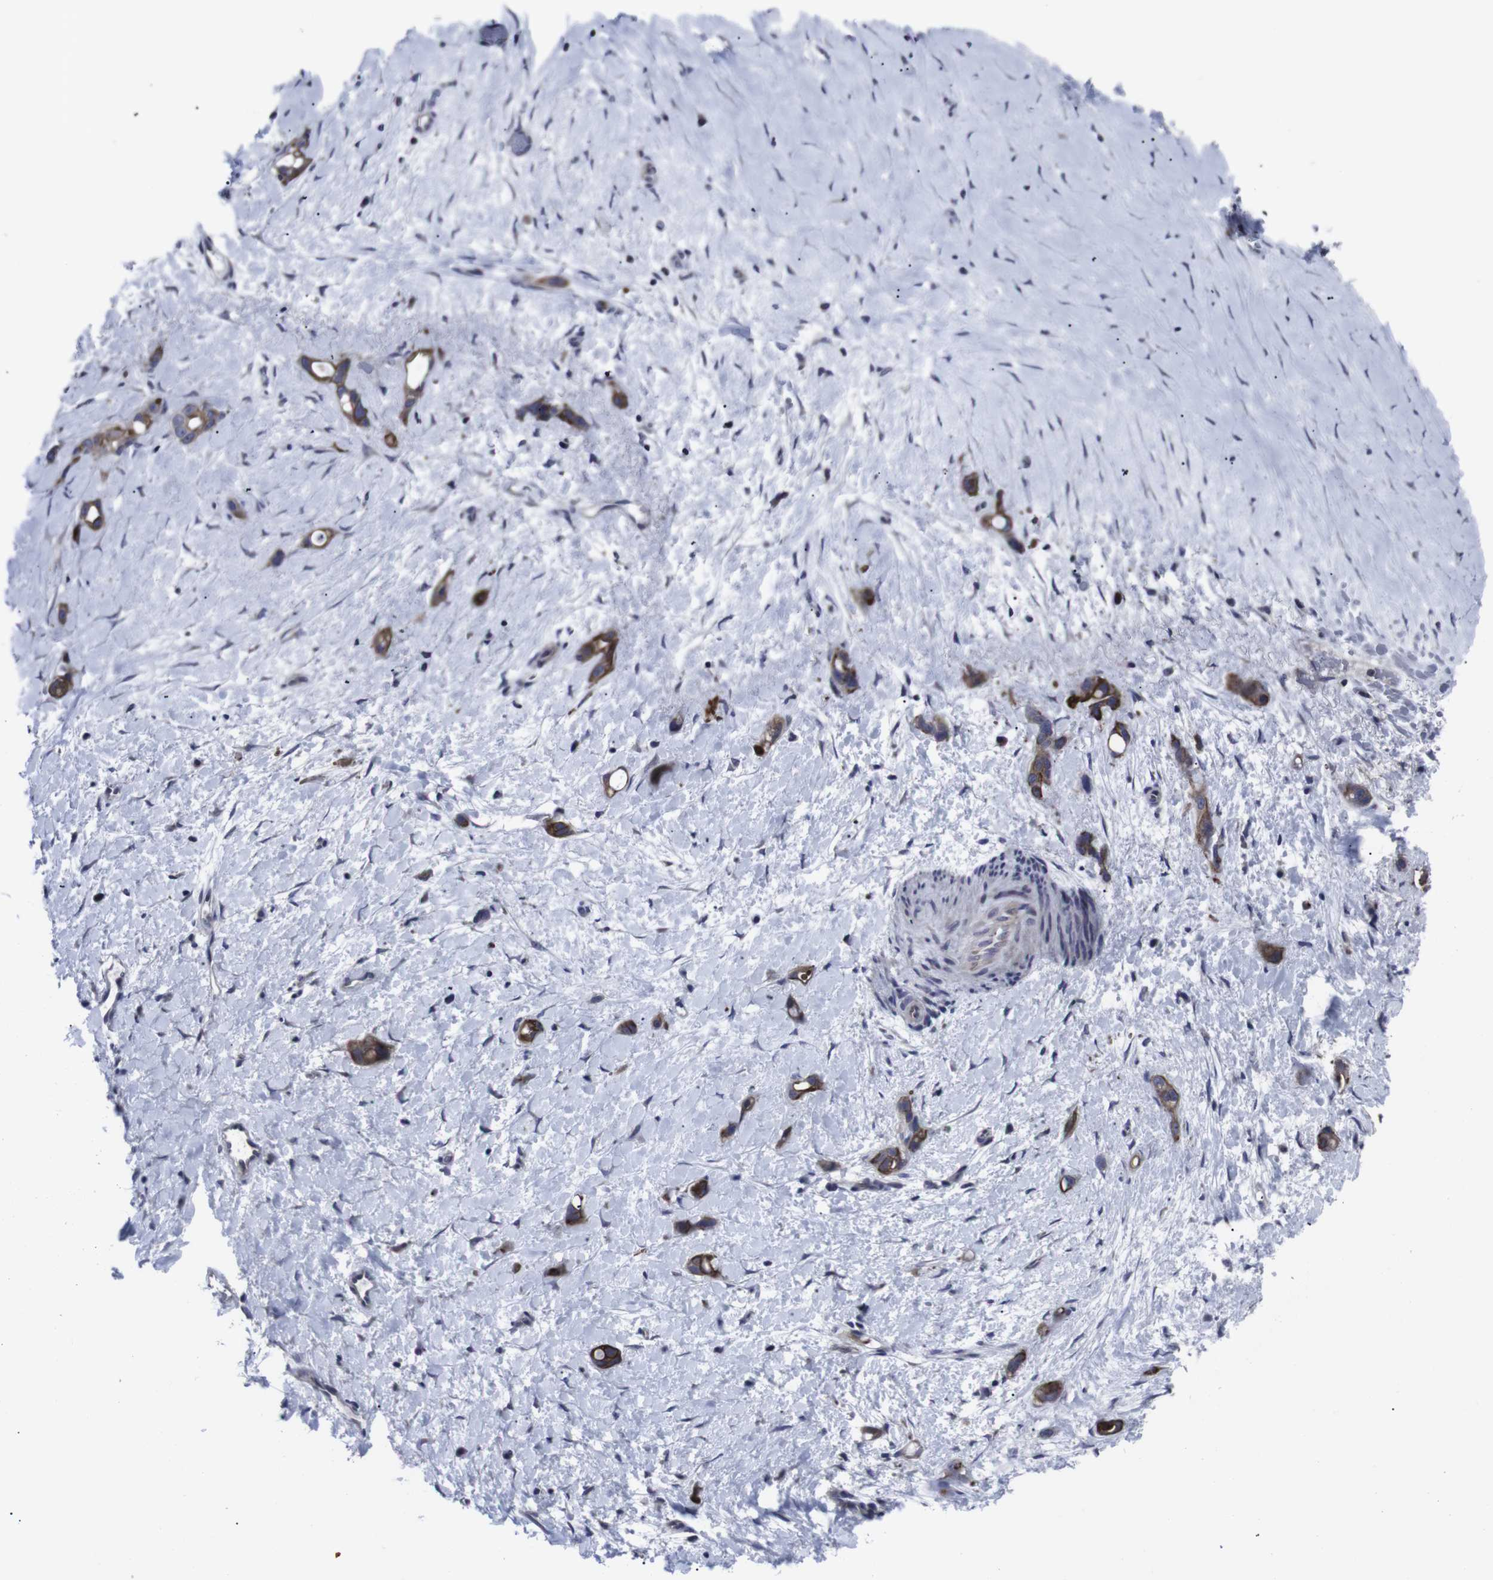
{"staining": {"intensity": "moderate", "quantity": ">75%", "location": "cytoplasmic/membranous"}, "tissue": "liver cancer", "cell_type": "Tumor cells", "image_type": "cancer", "snomed": [{"axis": "morphology", "description": "Cholangiocarcinoma"}, {"axis": "topography", "description": "Liver"}], "caption": "The immunohistochemical stain highlights moderate cytoplasmic/membranous positivity in tumor cells of liver cancer (cholangiocarcinoma) tissue.", "gene": "HPRT1", "patient": {"sex": "female", "age": 65}}